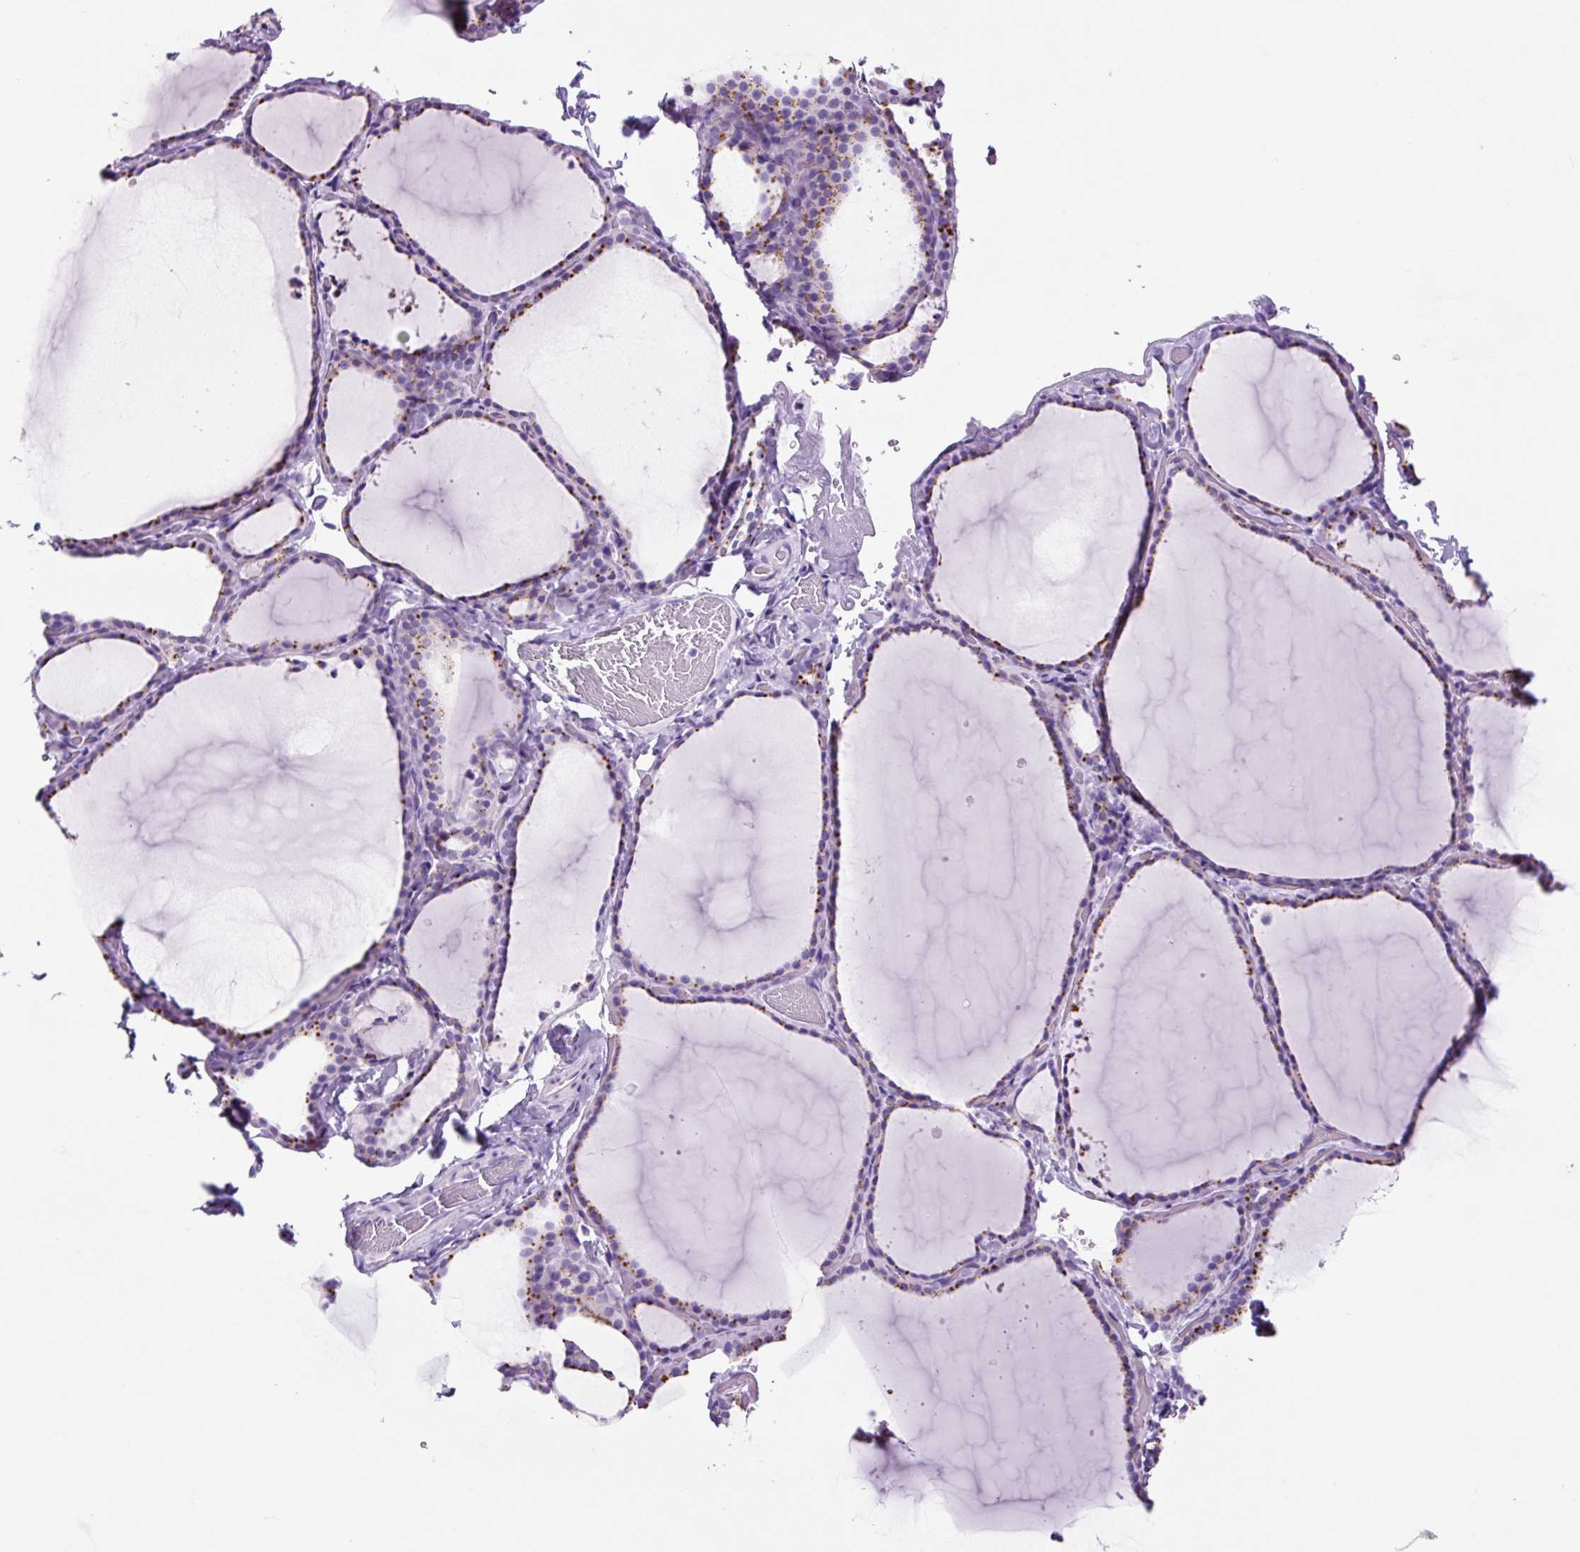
{"staining": {"intensity": "moderate", "quantity": "<25%", "location": "cytoplasmic/membranous"}, "tissue": "thyroid gland", "cell_type": "Glandular cells", "image_type": "normal", "snomed": [{"axis": "morphology", "description": "Normal tissue, NOS"}, {"axis": "topography", "description": "Thyroid gland"}], "caption": "This histopathology image shows IHC staining of normal human thyroid gland, with low moderate cytoplasmic/membranous staining in about <25% of glandular cells.", "gene": "LCN10", "patient": {"sex": "female", "age": 22}}